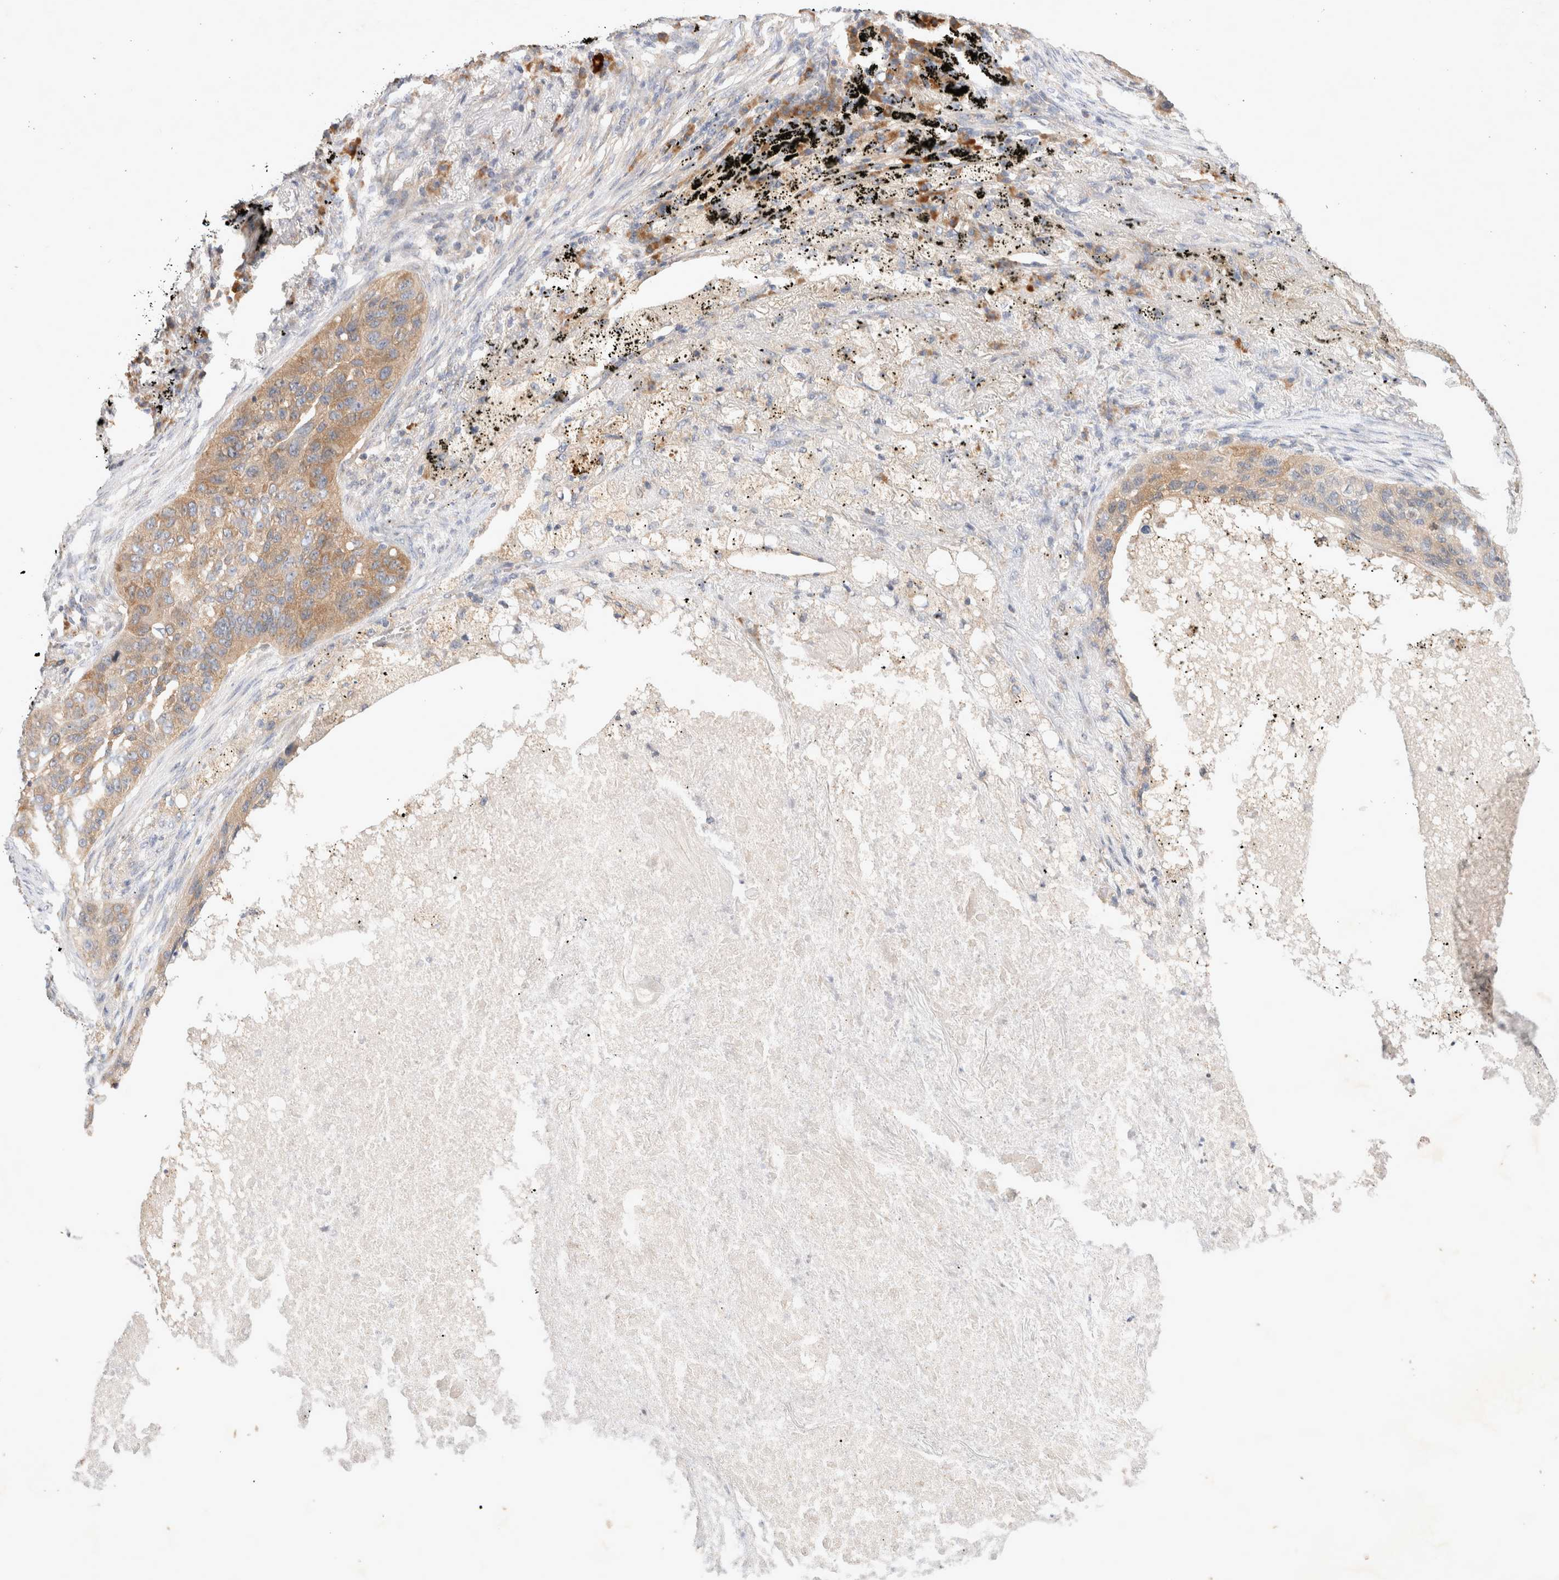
{"staining": {"intensity": "moderate", "quantity": "25%-75%", "location": "cytoplasmic/membranous"}, "tissue": "lung cancer", "cell_type": "Tumor cells", "image_type": "cancer", "snomed": [{"axis": "morphology", "description": "Squamous cell carcinoma, NOS"}, {"axis": "topography", "description": "Lung"}], "caption": "Protein analysis of lung squamous cell carcinoma tissue displays moderate cytoplasmic/membranous staining in about 25%-75% of tumor cells. The staining was performed using DAB (3,3'-diaminobenzidine) to visualize the protein expression in brown, while the nuclei were stained in blue with hematoxylin (Magnification: 20x).", "gene": "NEDD4L", "patient": {"sex": "female", "age": 63}}